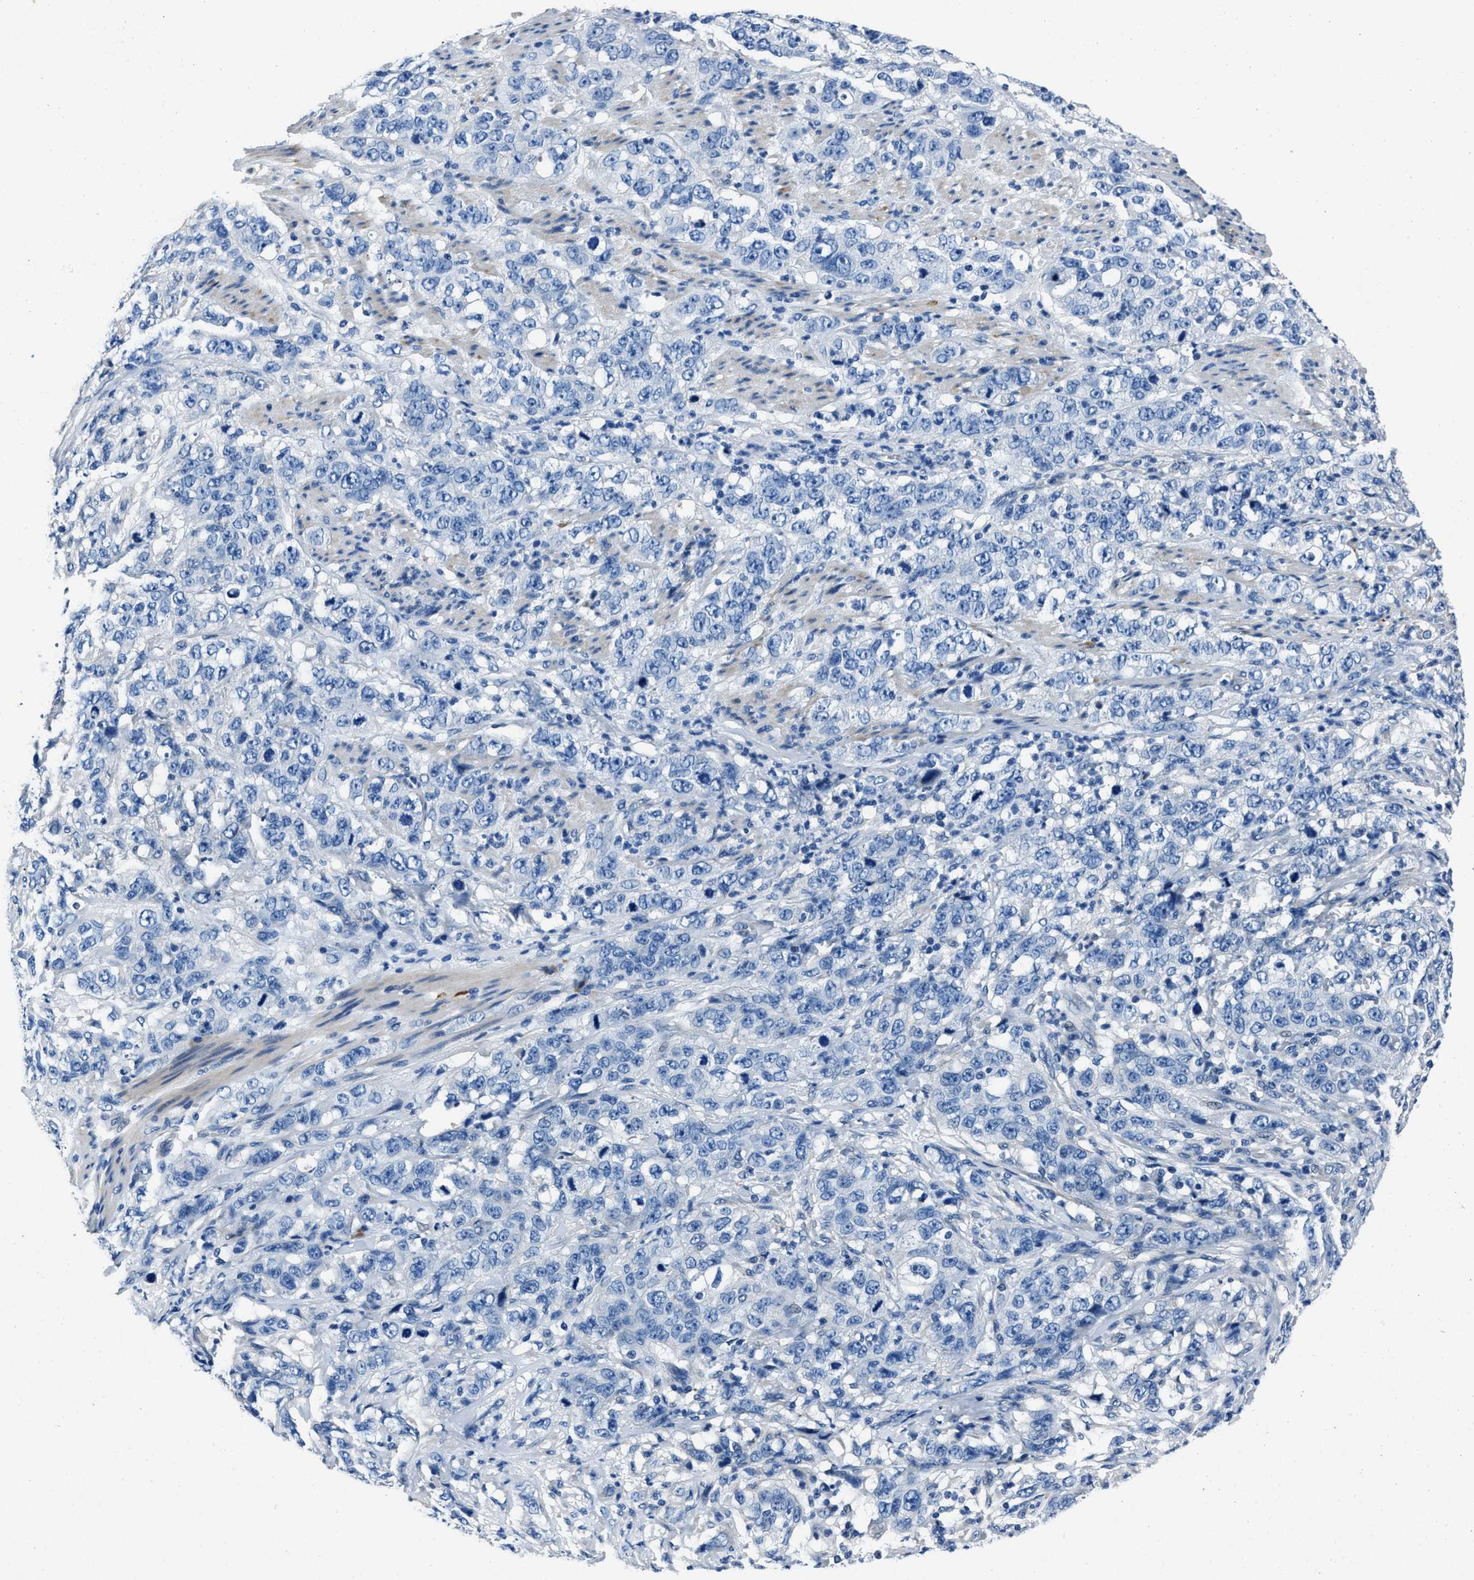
{"staining": {"intensity": "negative", "quantity": "none", "location": "none"}, "tissue": "stomach cancer", "cell_type": "Tumor cells", "image_type": "cancer", "snomed": [{"axis": "morphology", "description": "Adenocarcinoma, NOS"}, {"axis": "topography", "description": "Stomach"}], "caption": "Adenocarcinoma (stomach) was stained to show a protein in brown. There is no significant expression in tumor cells. Nuclei are stained in blue.", "gene": "NACAD", "patient": {"sex": "male", "age": 48}}